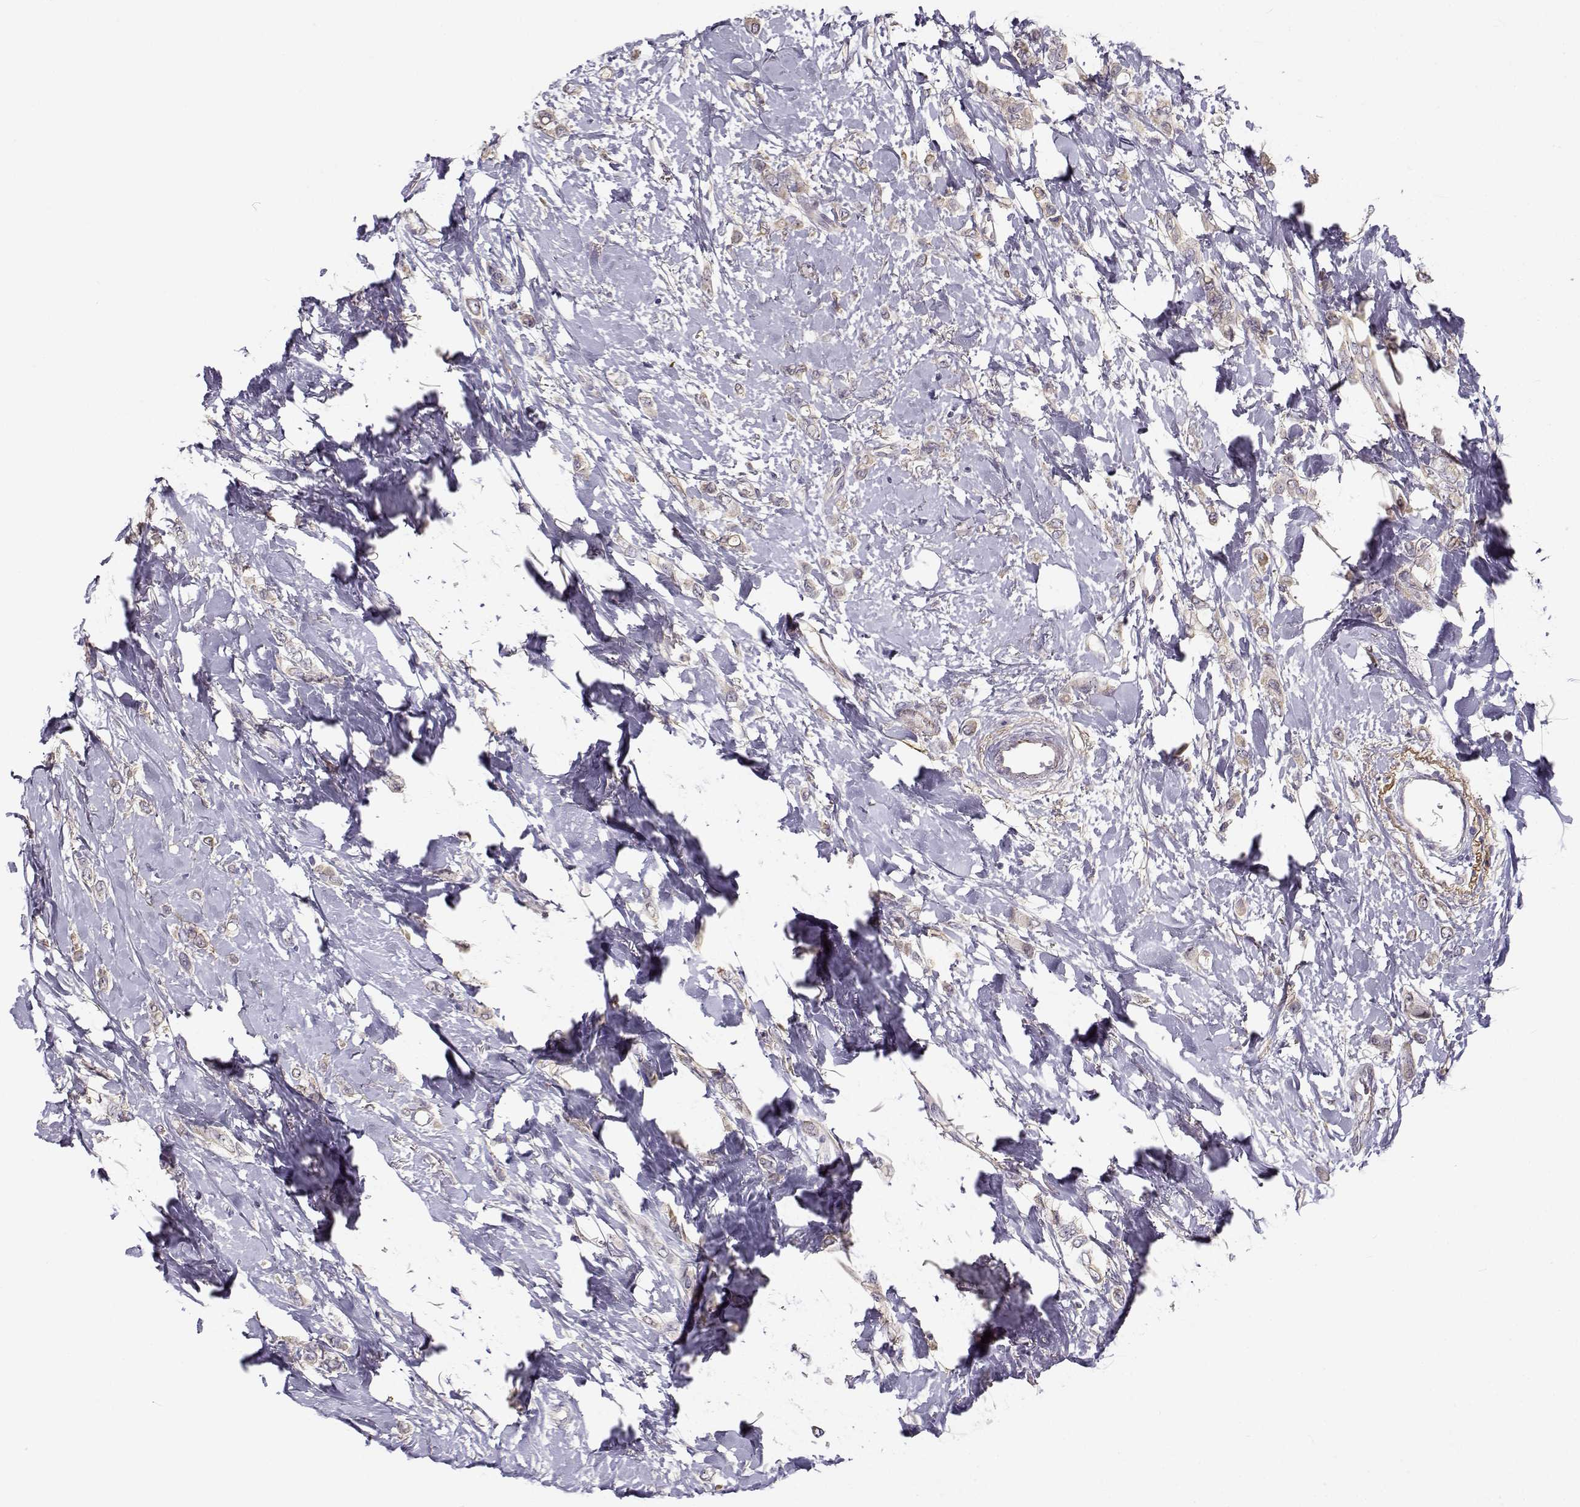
{"staining": {"intensity": "weak", "quantity": "<25%", "location": "cytoplasmic/membranous"}, "tissue": "breast cancer", "cell_type": "Tumor cells", "image_type": "cancer", "snomed": [{"axis": "morphology", "description": "Lobular carcinoma"}, {"axis": "topography", "description": "Breast"}], "caption": "Tumor cells are negative for brown protein staining in breast lobular carcinoma.", "gene": "TMEM145", "patient": {"sex": "female", "age": 66}}